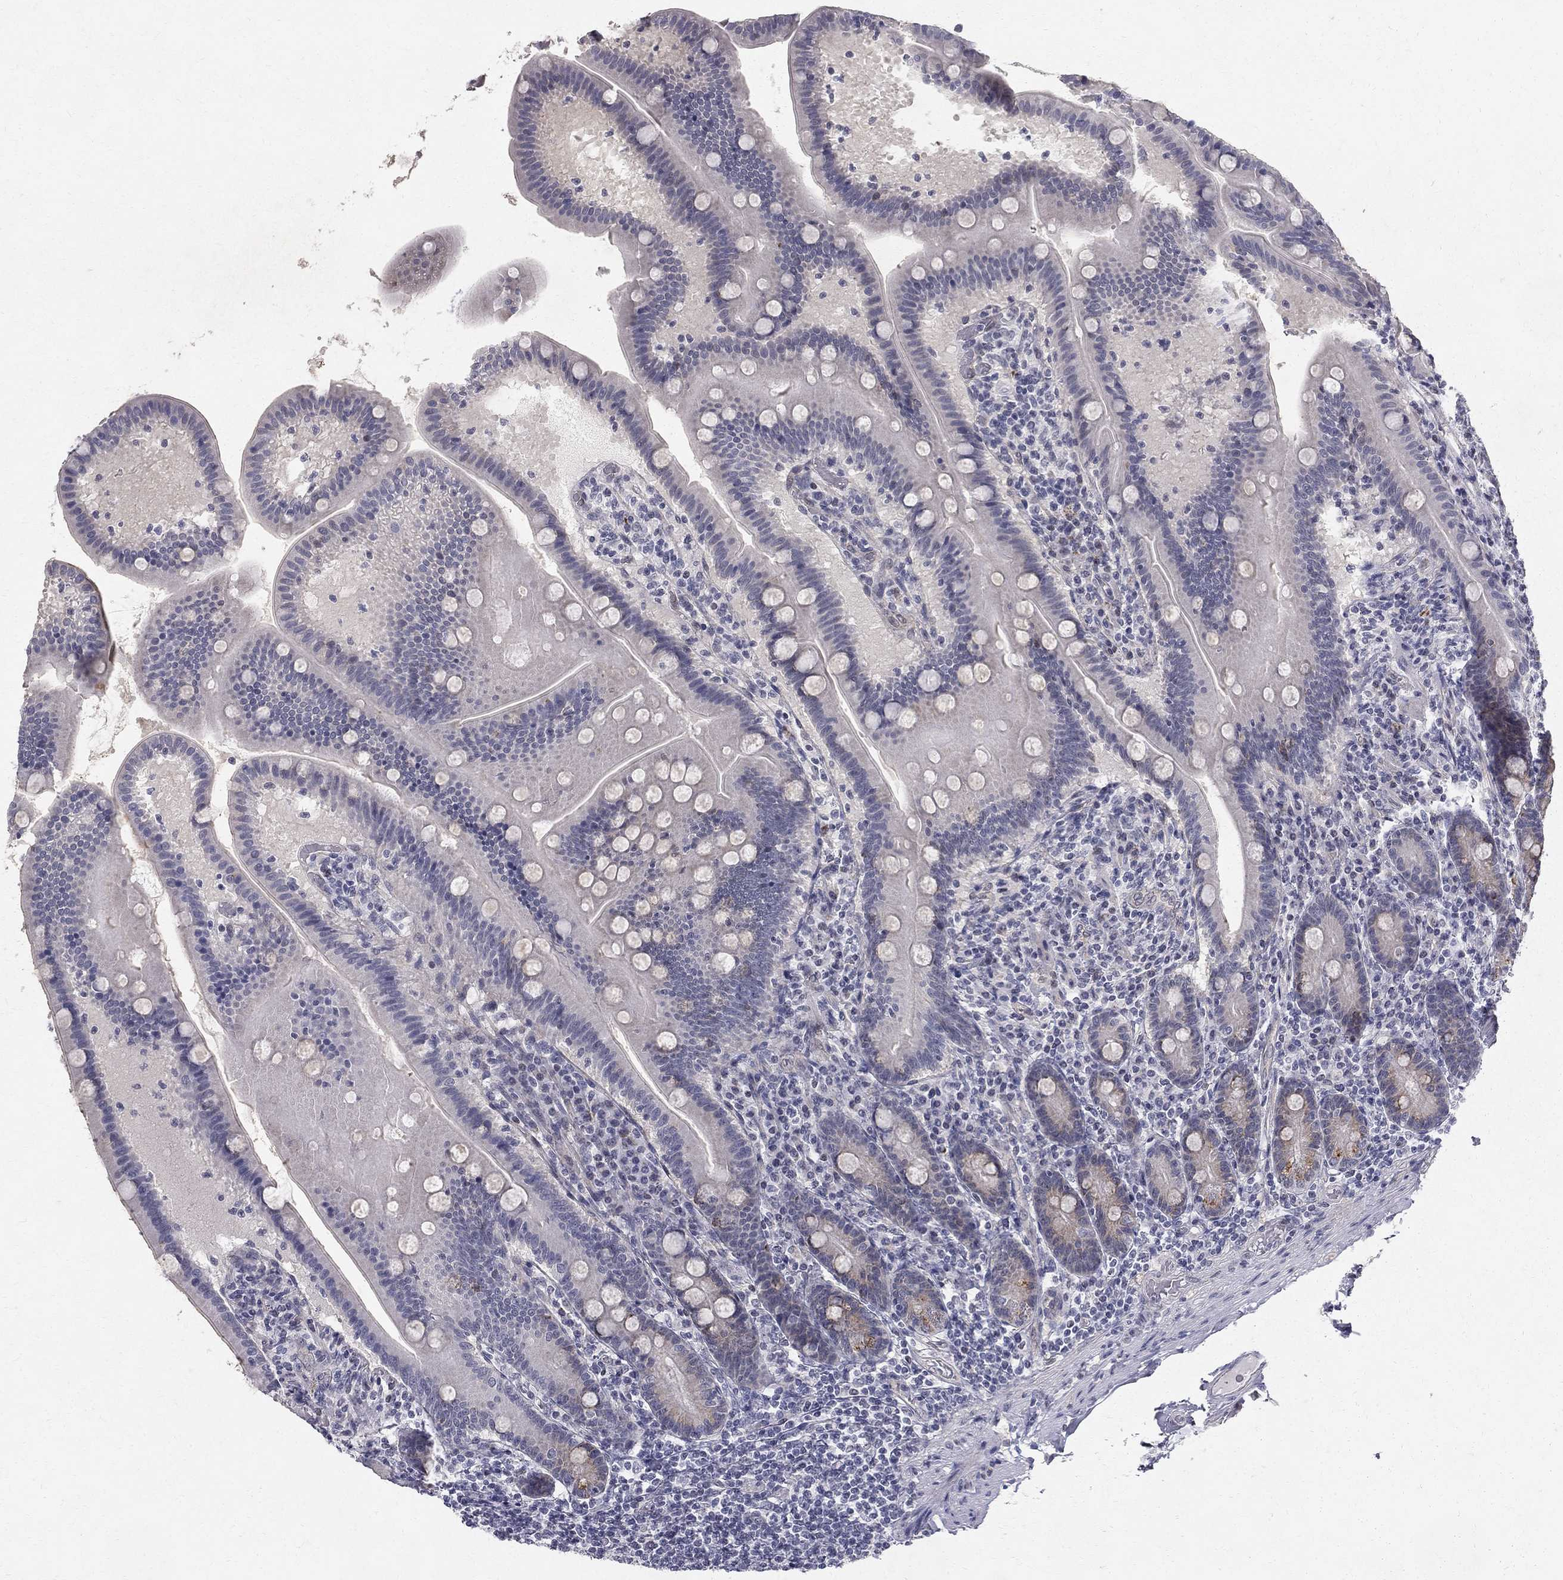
{"staining": {"intensity": "strong", "quantity": "<25%", "location": "cytoplasmic/membranous"}, "tissue": "small intestine", "cell_type": "Glandular cells", "image_type": "normal", "snomed": [{"axis": "morphology", "description": "Normal tissue, NOS"}, {"axis": "topography", "description": "Small intestine"}], "caption": "This is an image of immunohistochemistry (IHC) staining of unremarkable small intestine, which shows strong staining in the cytoplasmic/membranous of glandular cells.", "gene": "CLIC6", "patient": {"sex": "male", "age": 66}}